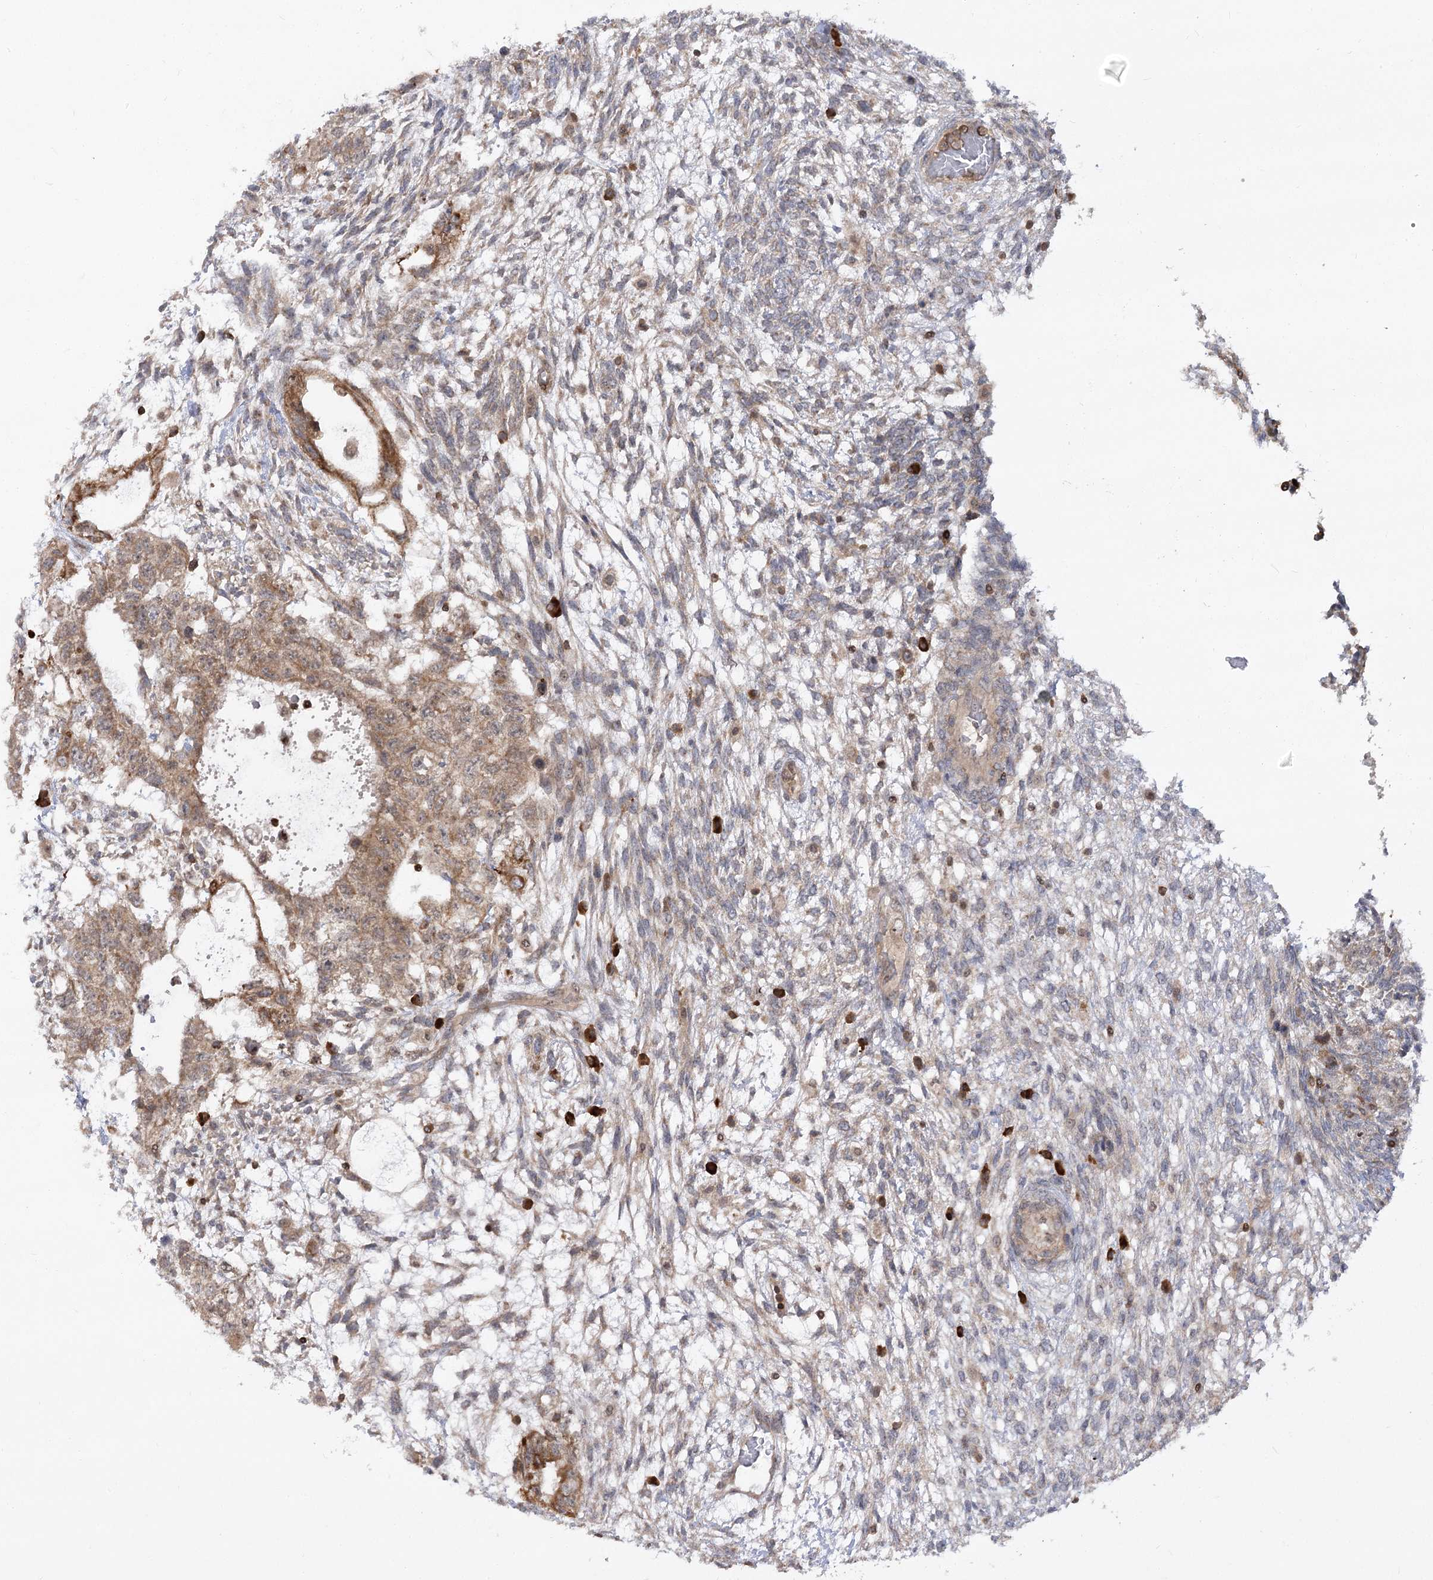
{"staining": {"intensity": "moderate", "quantity": ">75%", "location": "cytoplasmic/membranous"}, "tissue": "testis cancer", "cell_type": "Tumor cells", "image_type": "cancer", "snomed": [{"axis": "morphology", "description": "Normal tissue, NOS"}, {"axis": "morphology", "description": "Carcinoma, Embryonal, NOS"}, {"axis": "topography", "description": "Testis"}], "caption": "There is medium levels of moderate cytoplasmic/membranous staining in tumor cells of testis cancer, as demonstrated by immunohistochemical staining (brown color).", "gene": "SYTL1", "patient": {"sex": "male", "age": 36}}